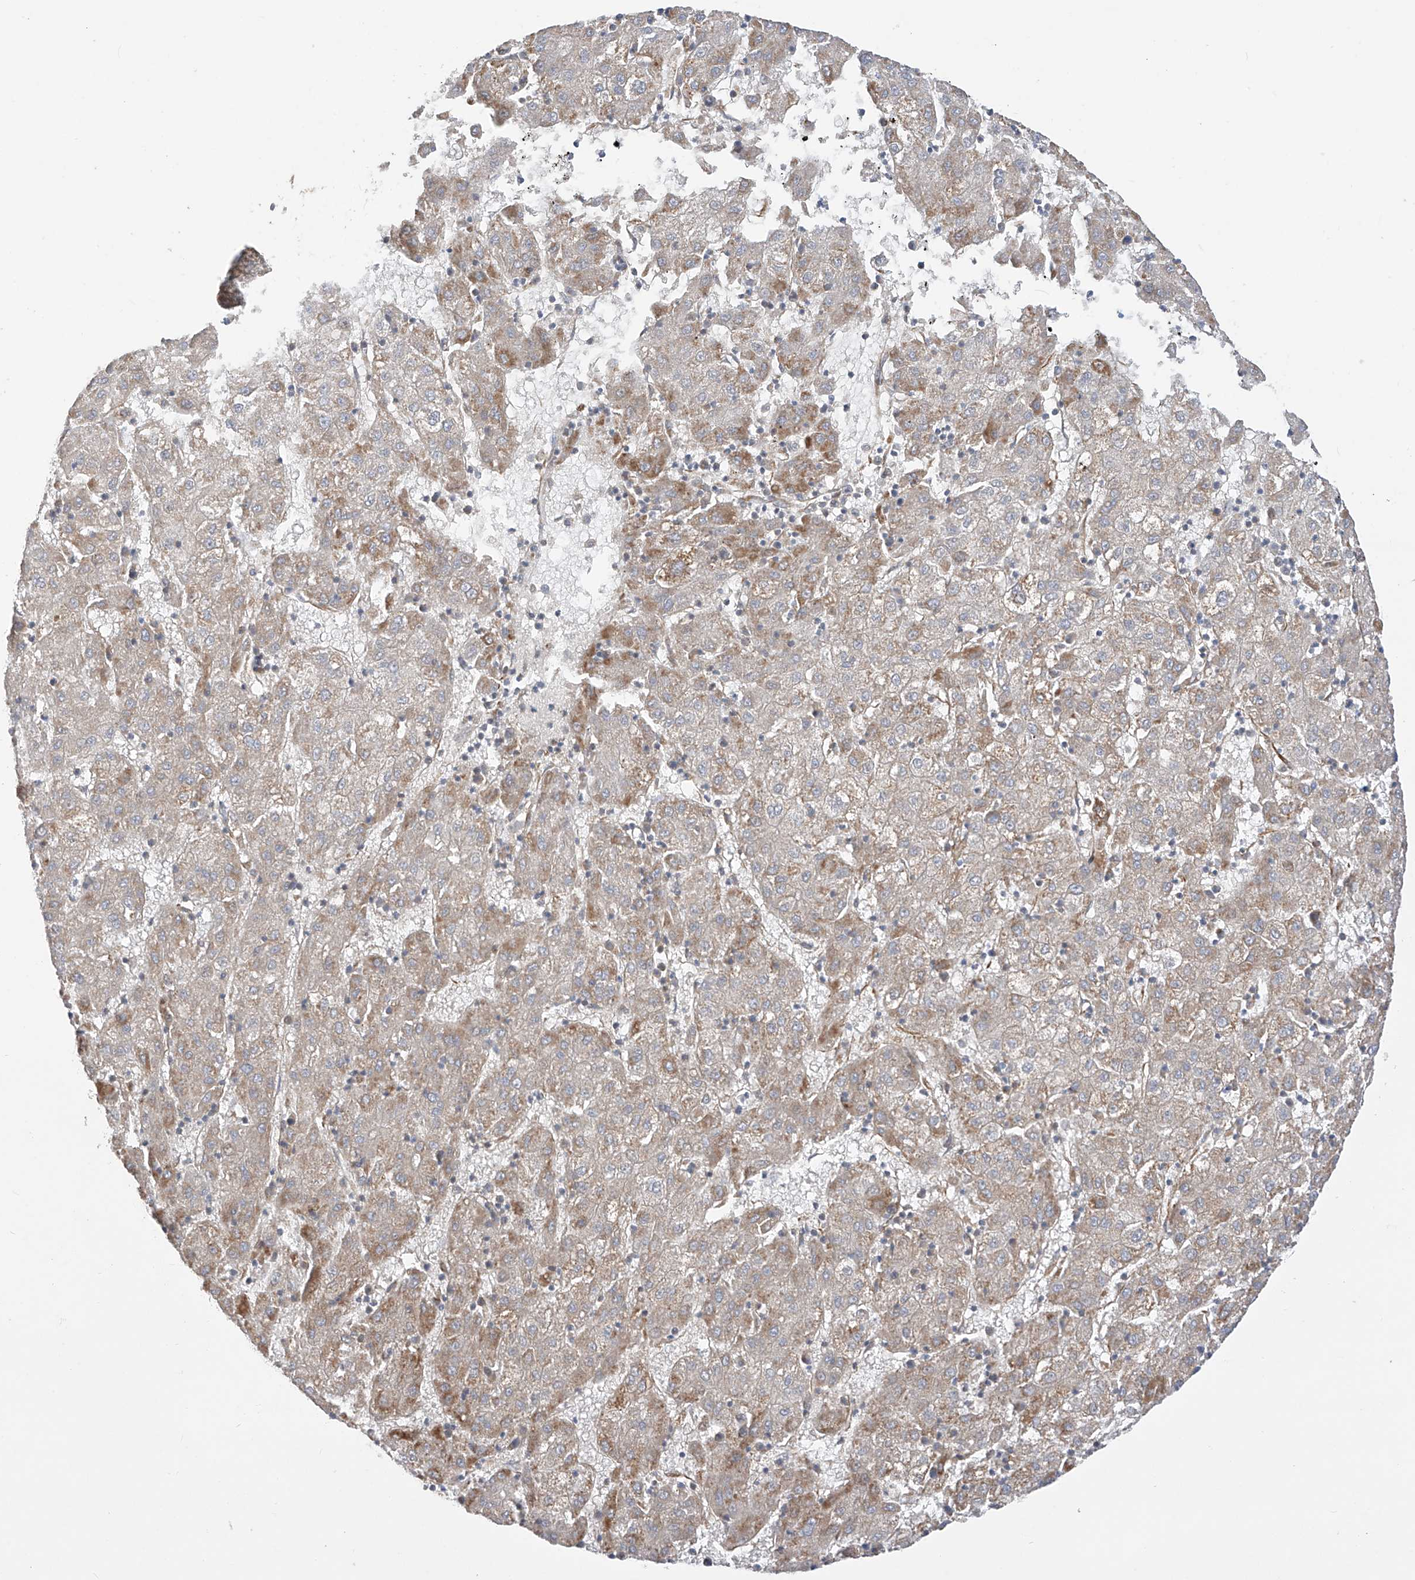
{"staining": {"intensity": "moderate", "quantity": "25%-75%", "location": "cytoplasmic/membranous"}, "tissue": "liver cancer", "cell_type": "Tumor cells", "image_type": "cancer", "snomed": [{"axis": "morphology", "description": "Carcinoma, Hepatocellular, NOS"}, {"axis": "topography", "description": "Liver"}], "caption": "Immunohistochemistry of human liver cancer displays medium levels of moderate cytoplasmic/membranous expression in about 25%-75% of tumor cells. (Brightfield microscopy of DAB IHC at high magnification).", "gene": "DCDC2", "patient": {"sex": "male", "age": 72}}